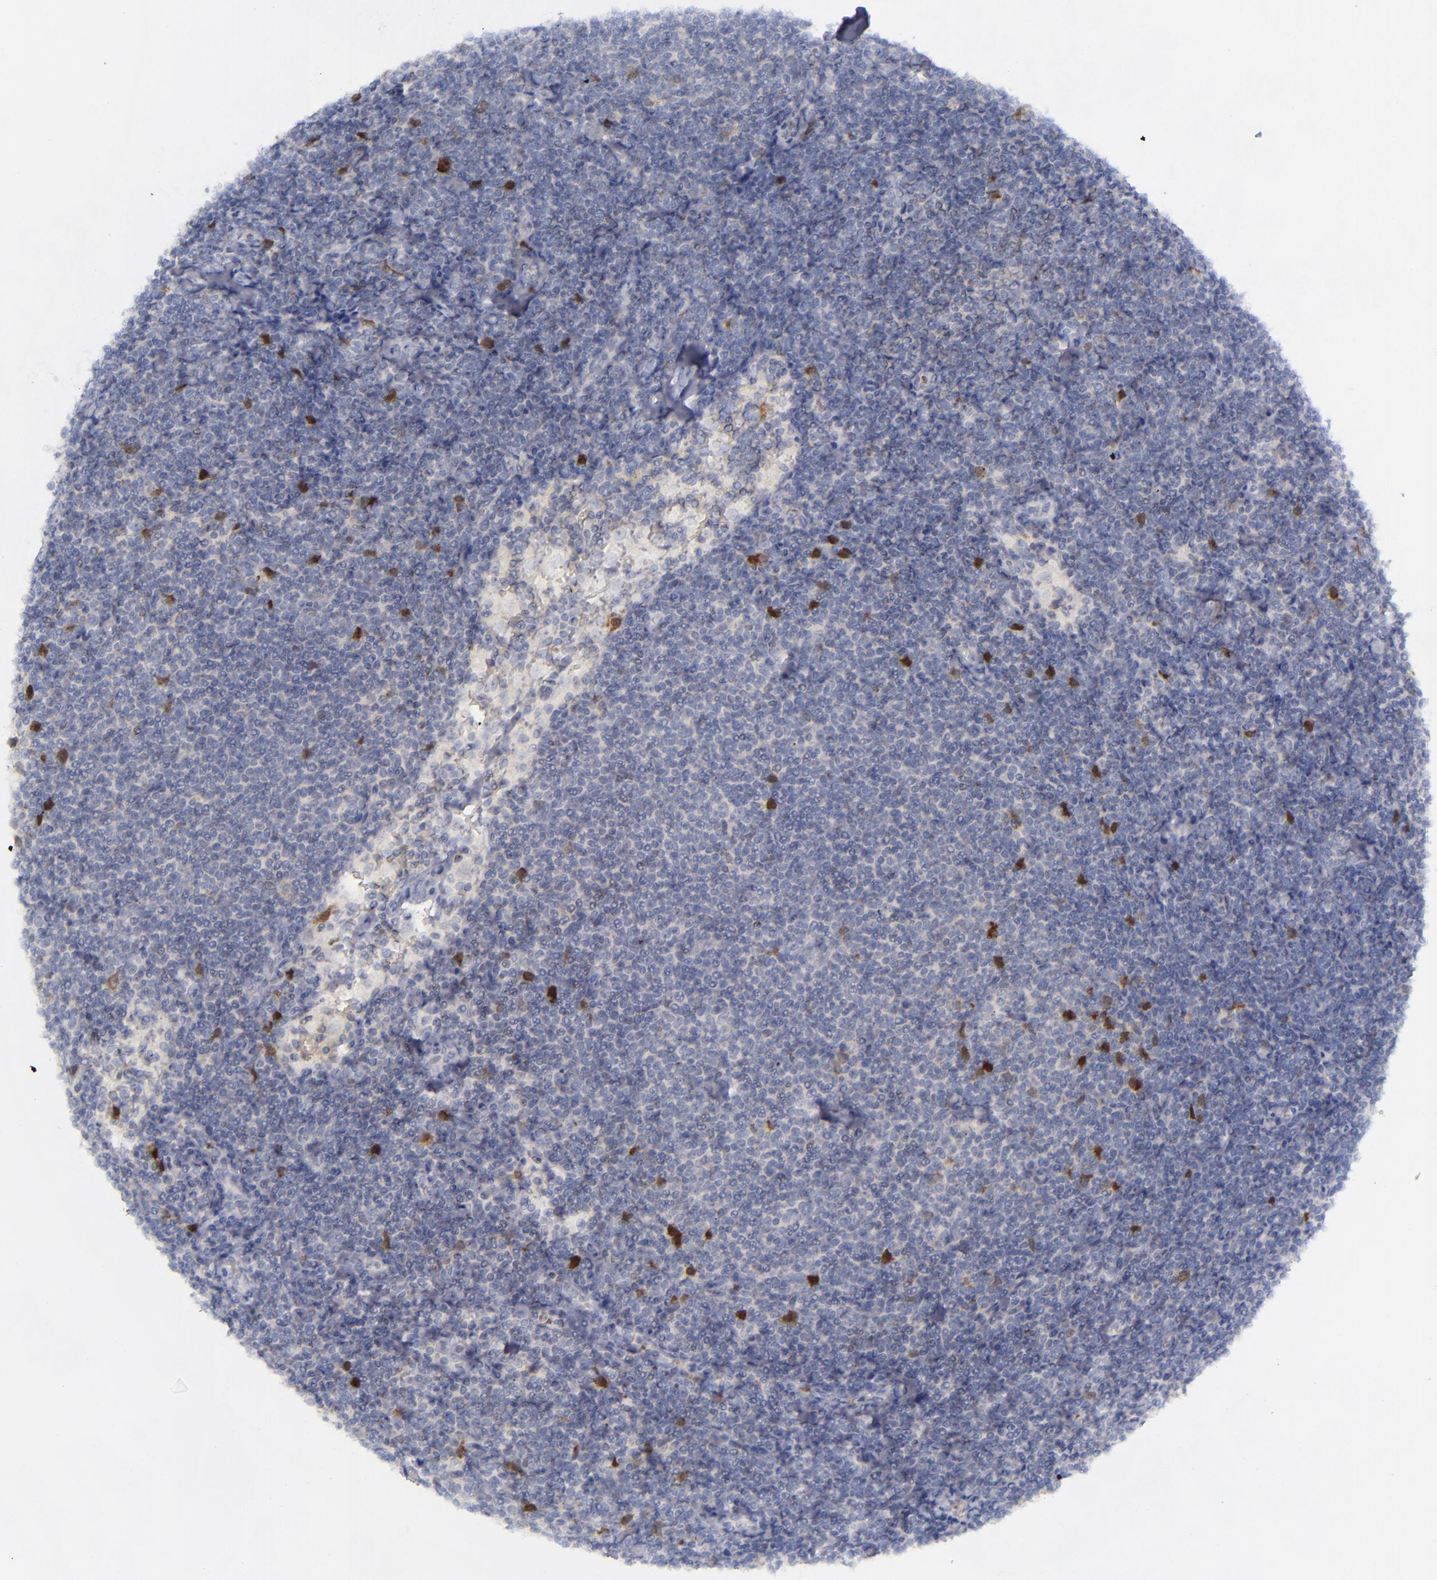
{"staining": {"intensity": "strong", "quantity": "<25%", "location": "cytoplasmic/membranous,nuclear"}, "tissue": "lymphoma", "cell_type": "Tumor cells", "image_type": "cancer", "snomed": [{"axis": "morphology", "description": "Malignant lymphoma, non-Hodgkin's type, Low grade"}, {"axis": "topography", "description": "Lymph node"}], "caption": "The micrograph exhibits immunohistochemical staining of malignant lymphoma, non-Hodgkin's type (low-grade). There is strong cytoplasmic/membranous and nuclear staining is appreciated in about <25% of tumor cells.", "gene": "AURKA", "patient": {"sex": "male", "age": 65}}